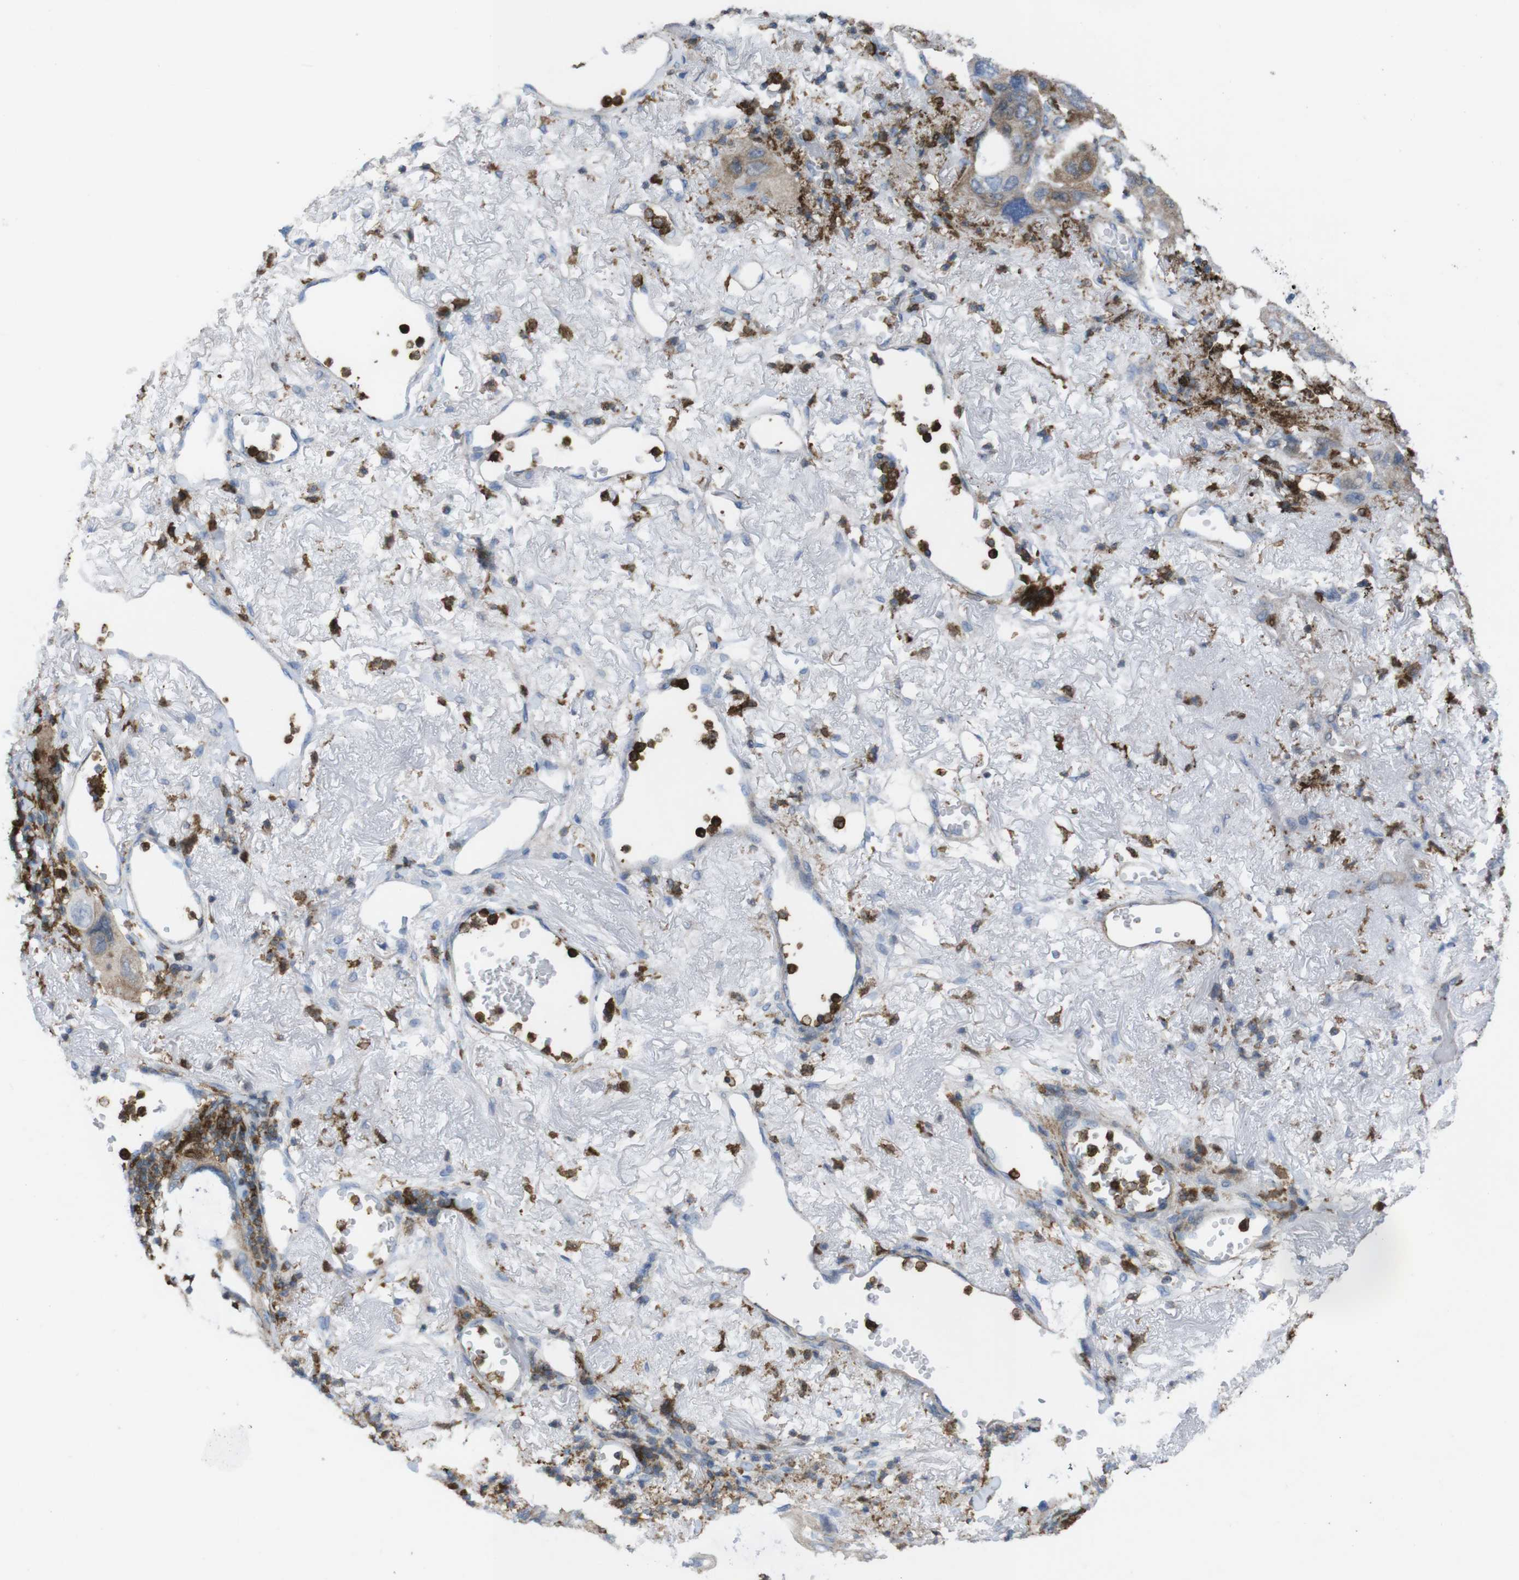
{"staining": {"intensity": "moderate", "quantity": "25%-75%", "location": "cytoplasmic/membranous"}, "tissue": "lung cancer", "cell_type": "Tumor cells", "image_type": "cancer", "snomed": [{"axis": "morphology", "description": "Squamous cell carcinoma, NOS"}, {"axis": "topography", "description": "Lung"}], "caption": "A medium amount of moderate cytoplasmic/membranous staining is present in approximately 25%-75% of tumor cells in lung cancer tissue. (IHC, brightfield microscopy, high magnification).", "gene": "PRKCD", "patient": {"sex": "female", "age": 73}}